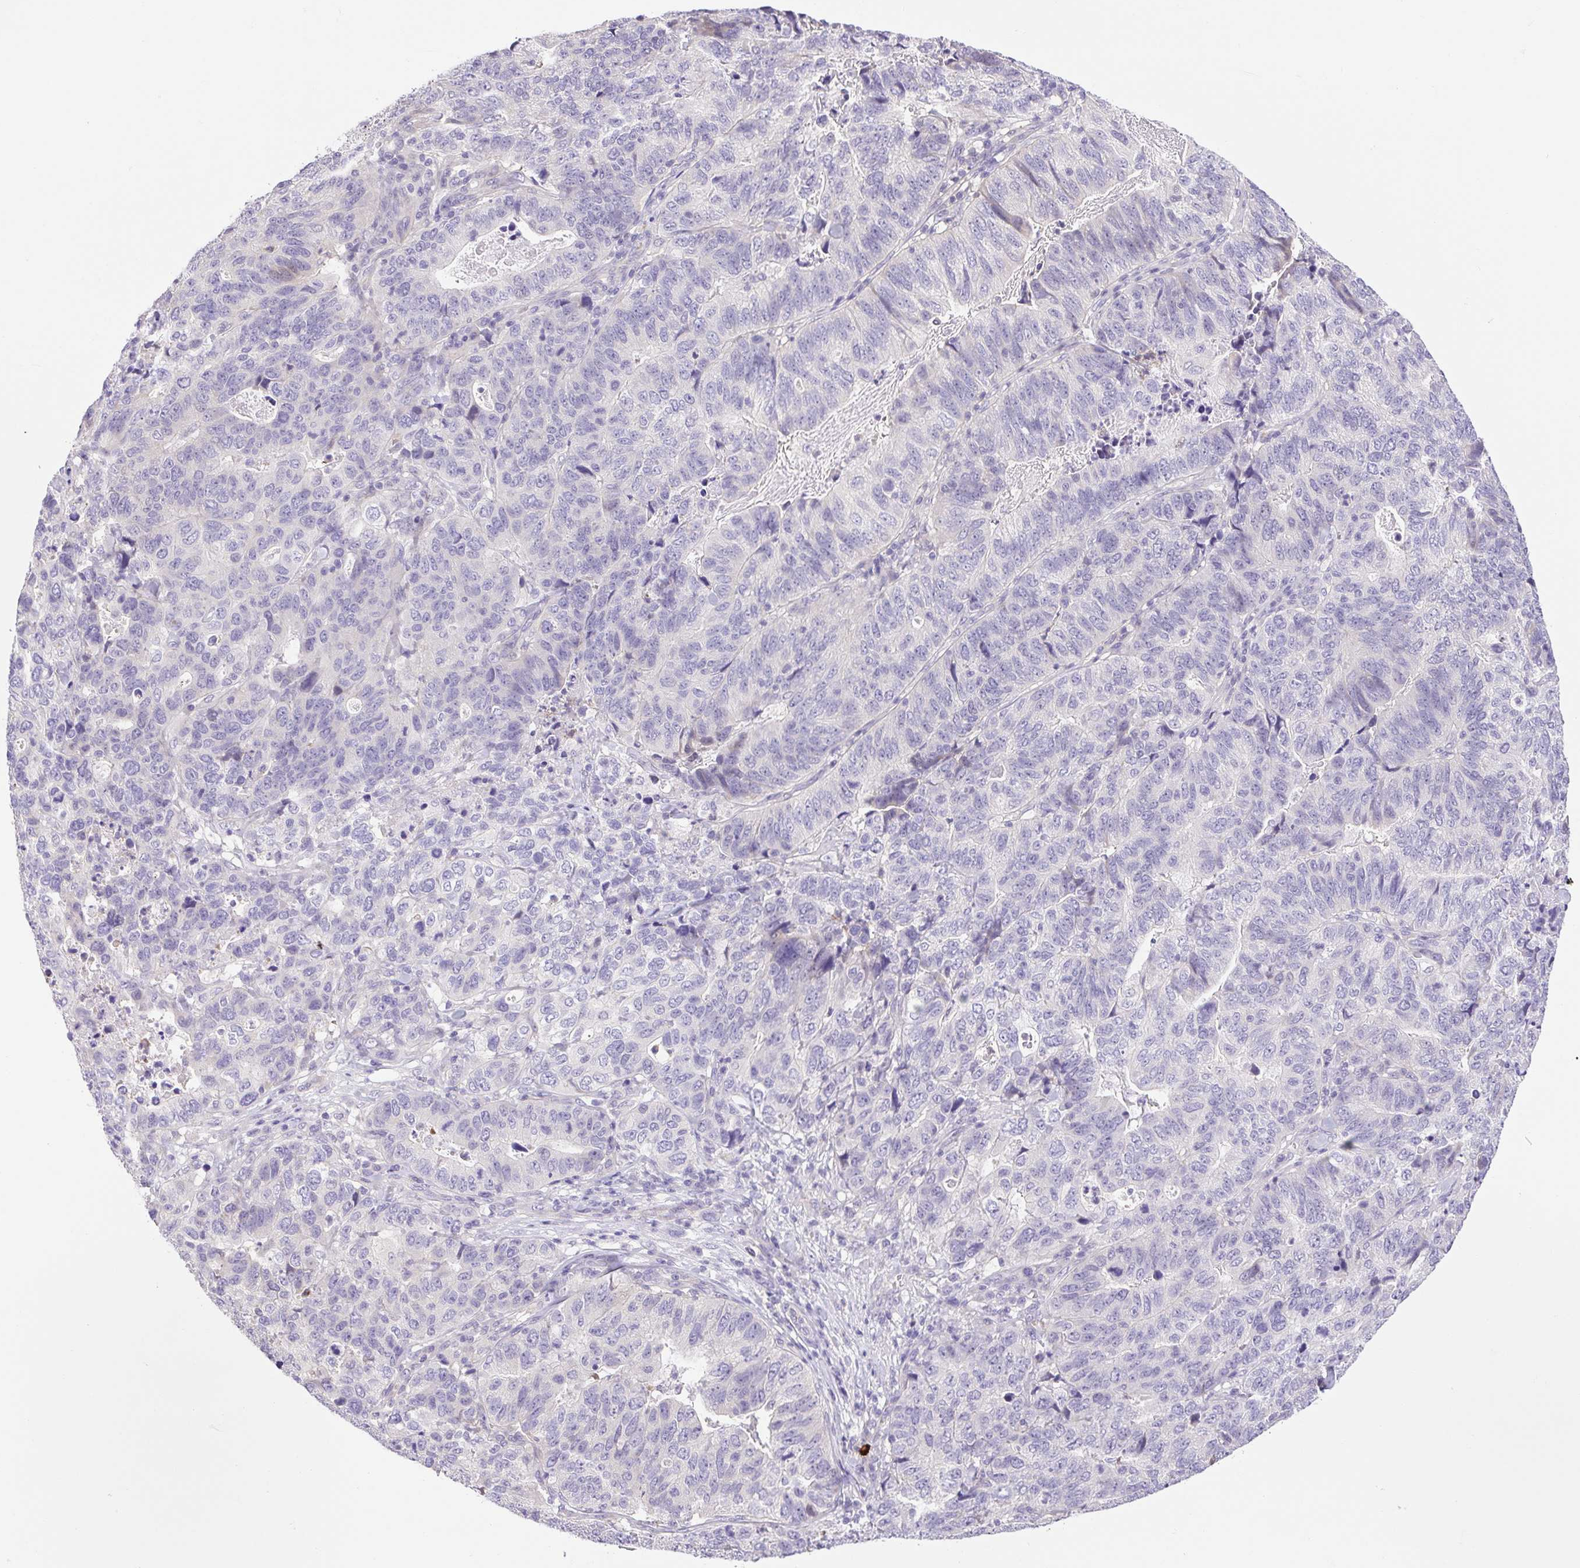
{"staining": {"intensity": "negative", "quantity": "none", "location": "none"}, "tissue": "stomach cancer", "cell_type": "Tumor cells", "image_type": "cancer", "snomed": [{"axis": "morphology", "description": "Adenocarcinoma, NOS"}, {"axis": "topography", "description": "Stomach, upper"}], "caption": "An immunohistochemistry (IHC) photomicrograph of adenocarcinoma (stomach) is shown. There is no staining in tumor cells of adenocarcinoma (stomach).", "gene": "FAM177B", "patient": {"sex": "female", "age": 67}}